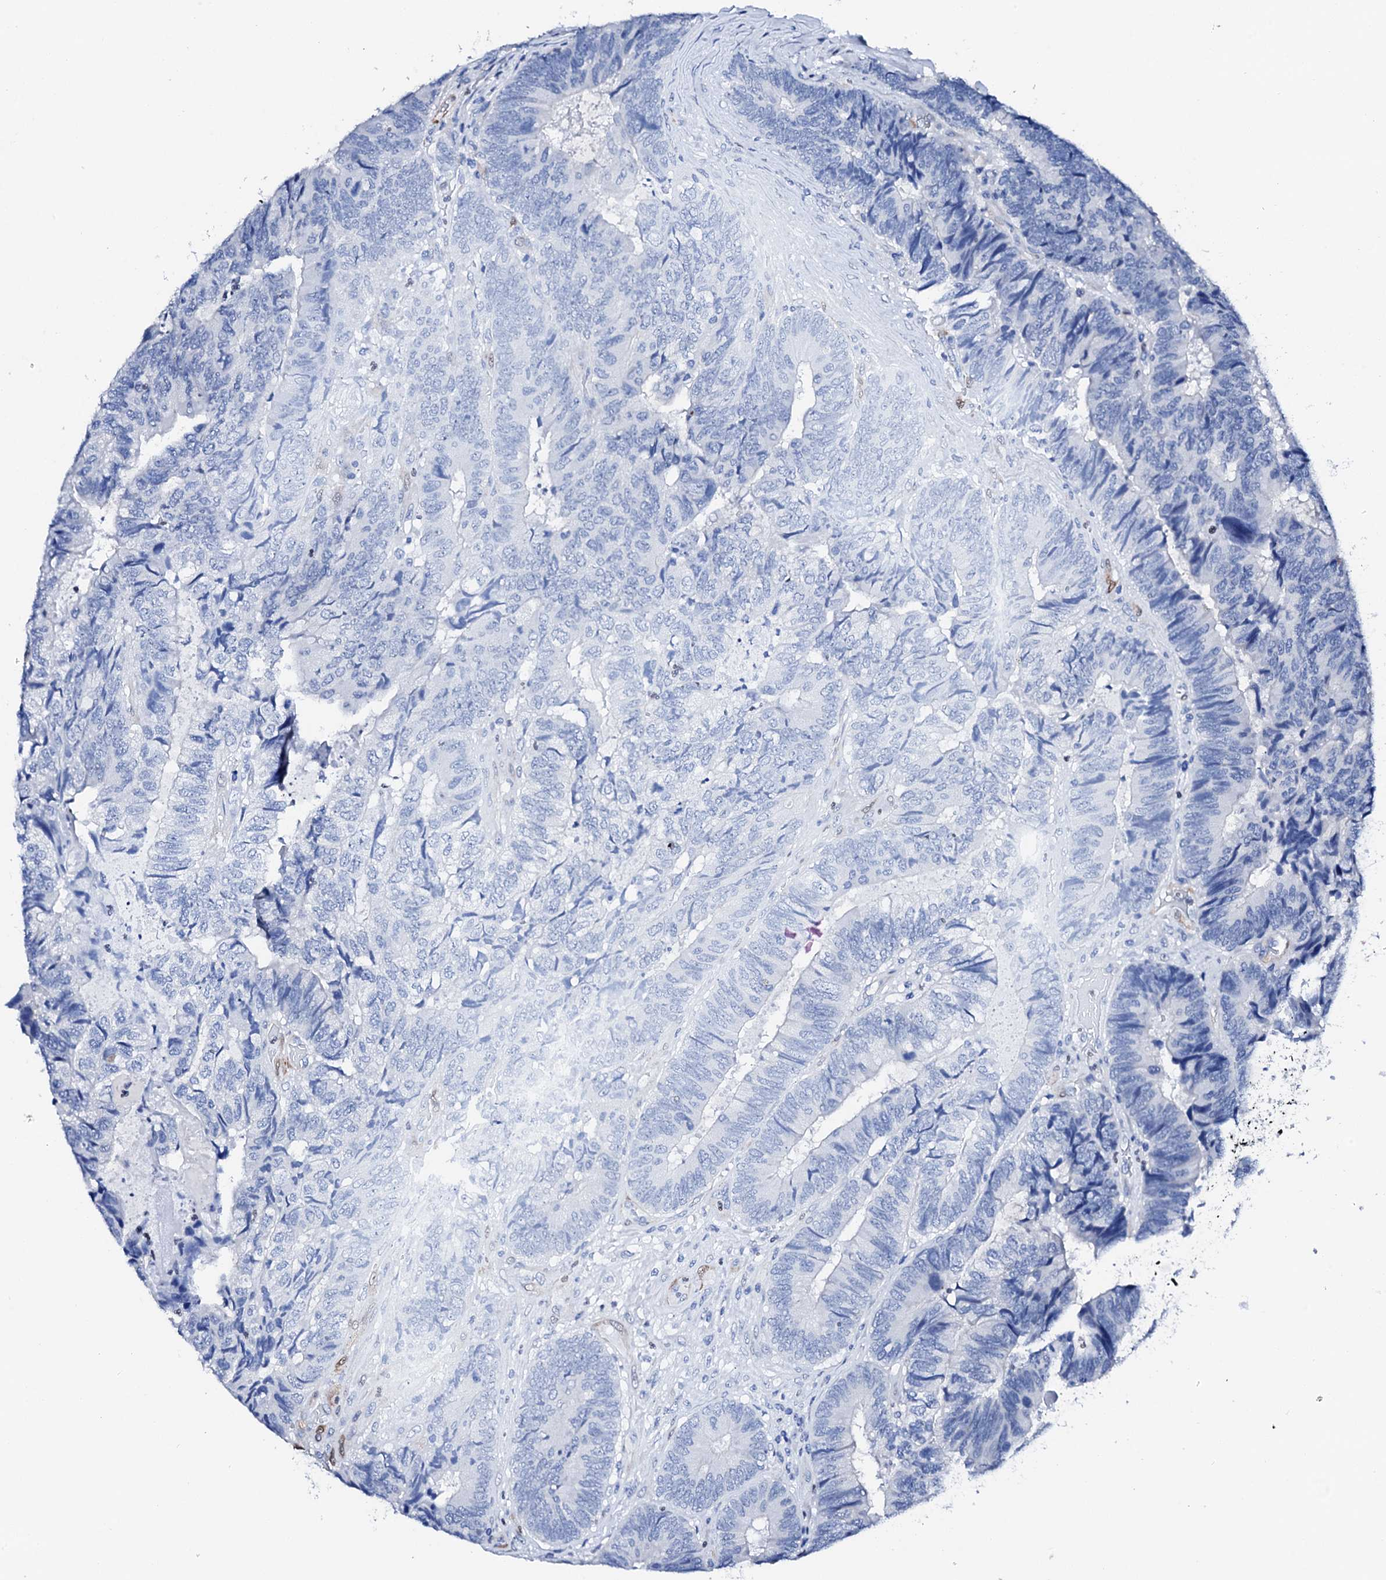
{"staining": {"intensity": "negative", "quantity": "none", "location": "none"}, "tissue": "colorectal cancer", "cell_type": "Tumor cells", "image_type": "cancer", "snomed": [{"axis": "morphology", "description": "Adenocarcinoma, NOS"}, {"axis": "topography", "description": "Colon"}], "caption": "IHC of human colorectal adenocarcinoma shows no expression in tumor cells.", "gene": "NRIP2", "patient": {"sex": "female", "age": 67}}